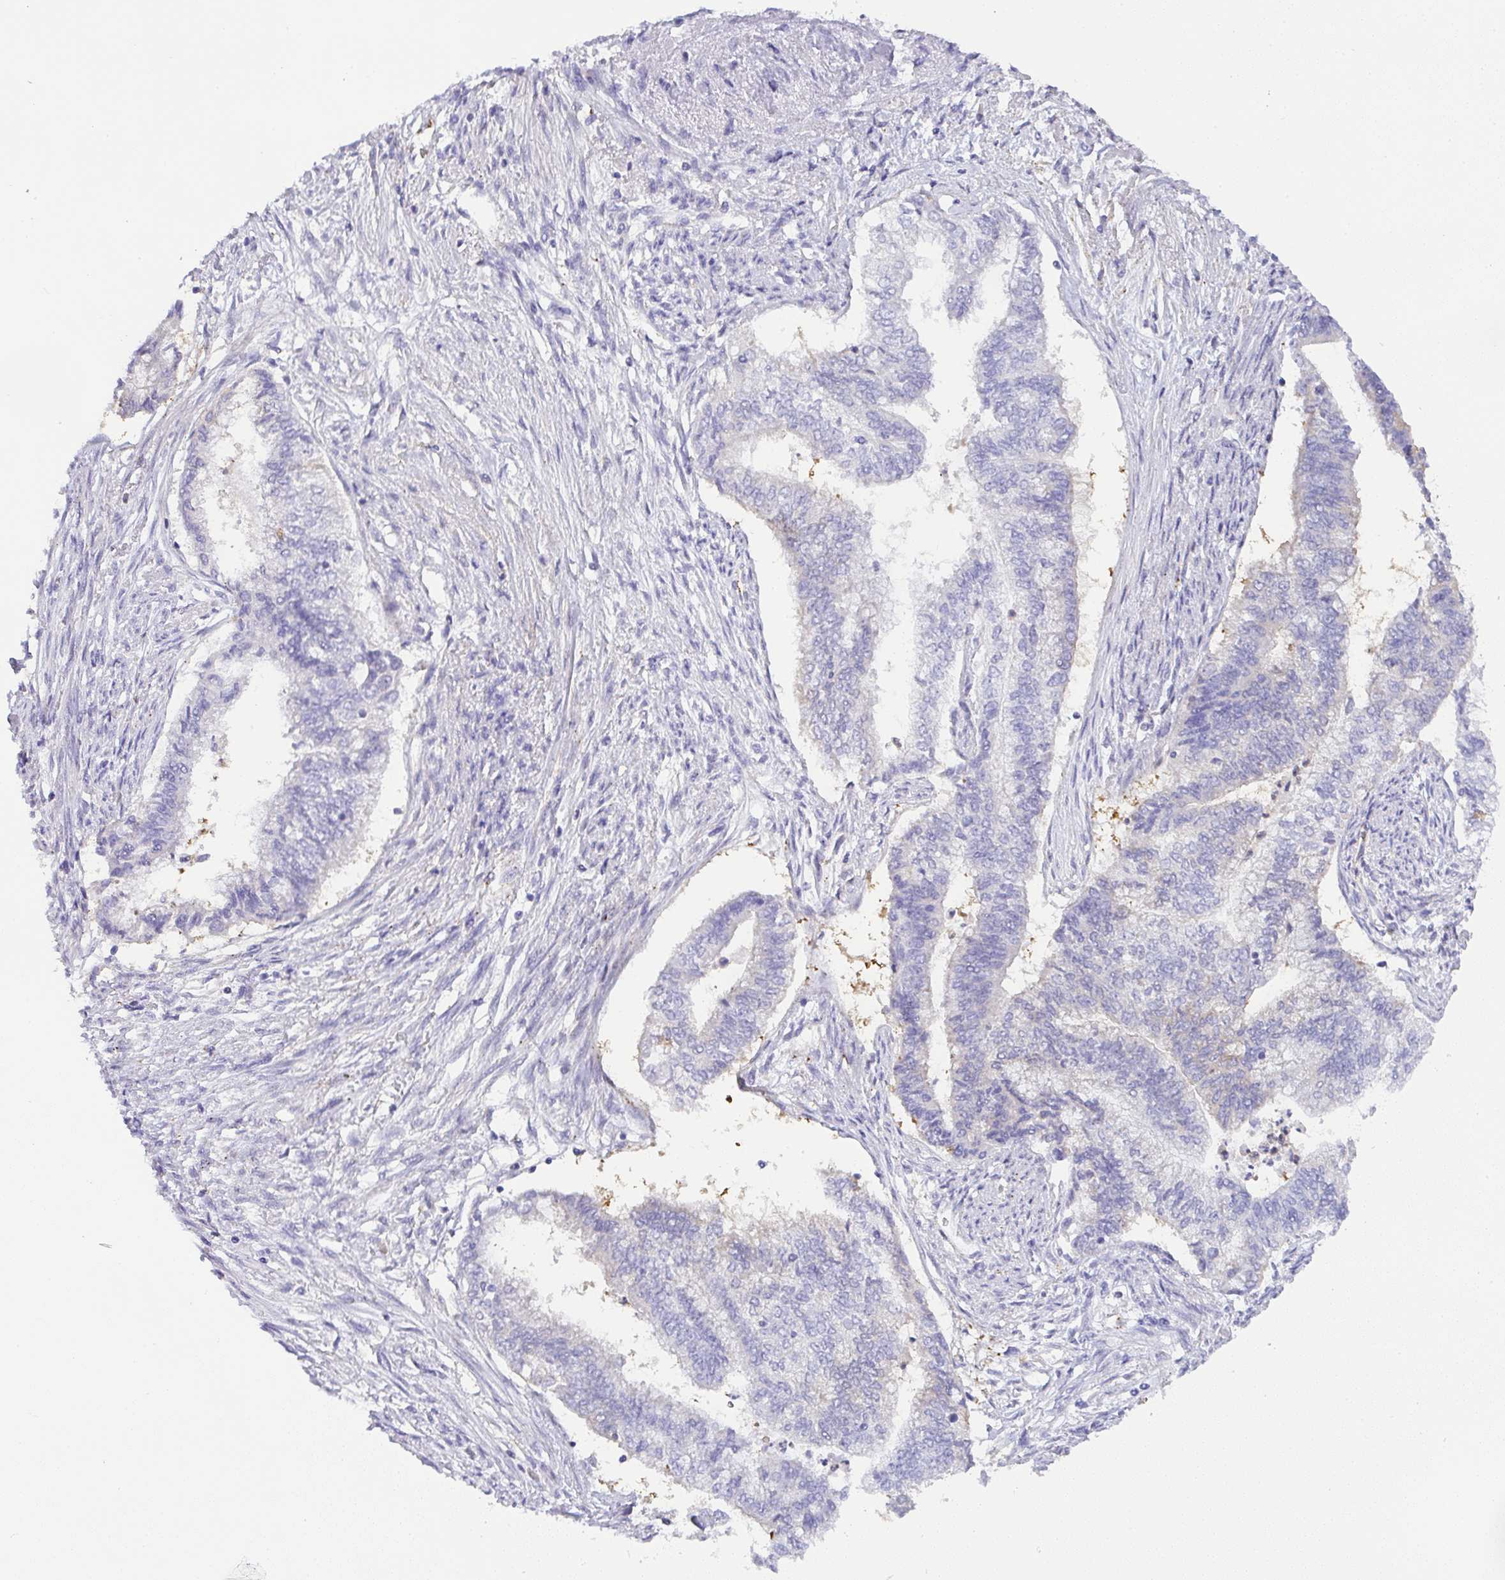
{"staining": {"intensity": "negative", "quantity": "none", "location": "none"}, "tissue": "endometrial cancer", "cell_type": "Tumor cells", "image_type": "cancer", "snomed": [{"axis": "morphology", "description": "Adenocarcinoma, NOS"}, {"axis": "topography", "description": "Endometrium"}], "caption": "Tumor cells show no significant staining in adenocarcinoma (endometrial).", "gene": "TNFAIP8", "patient": {"sex": "female", "age": 65}}